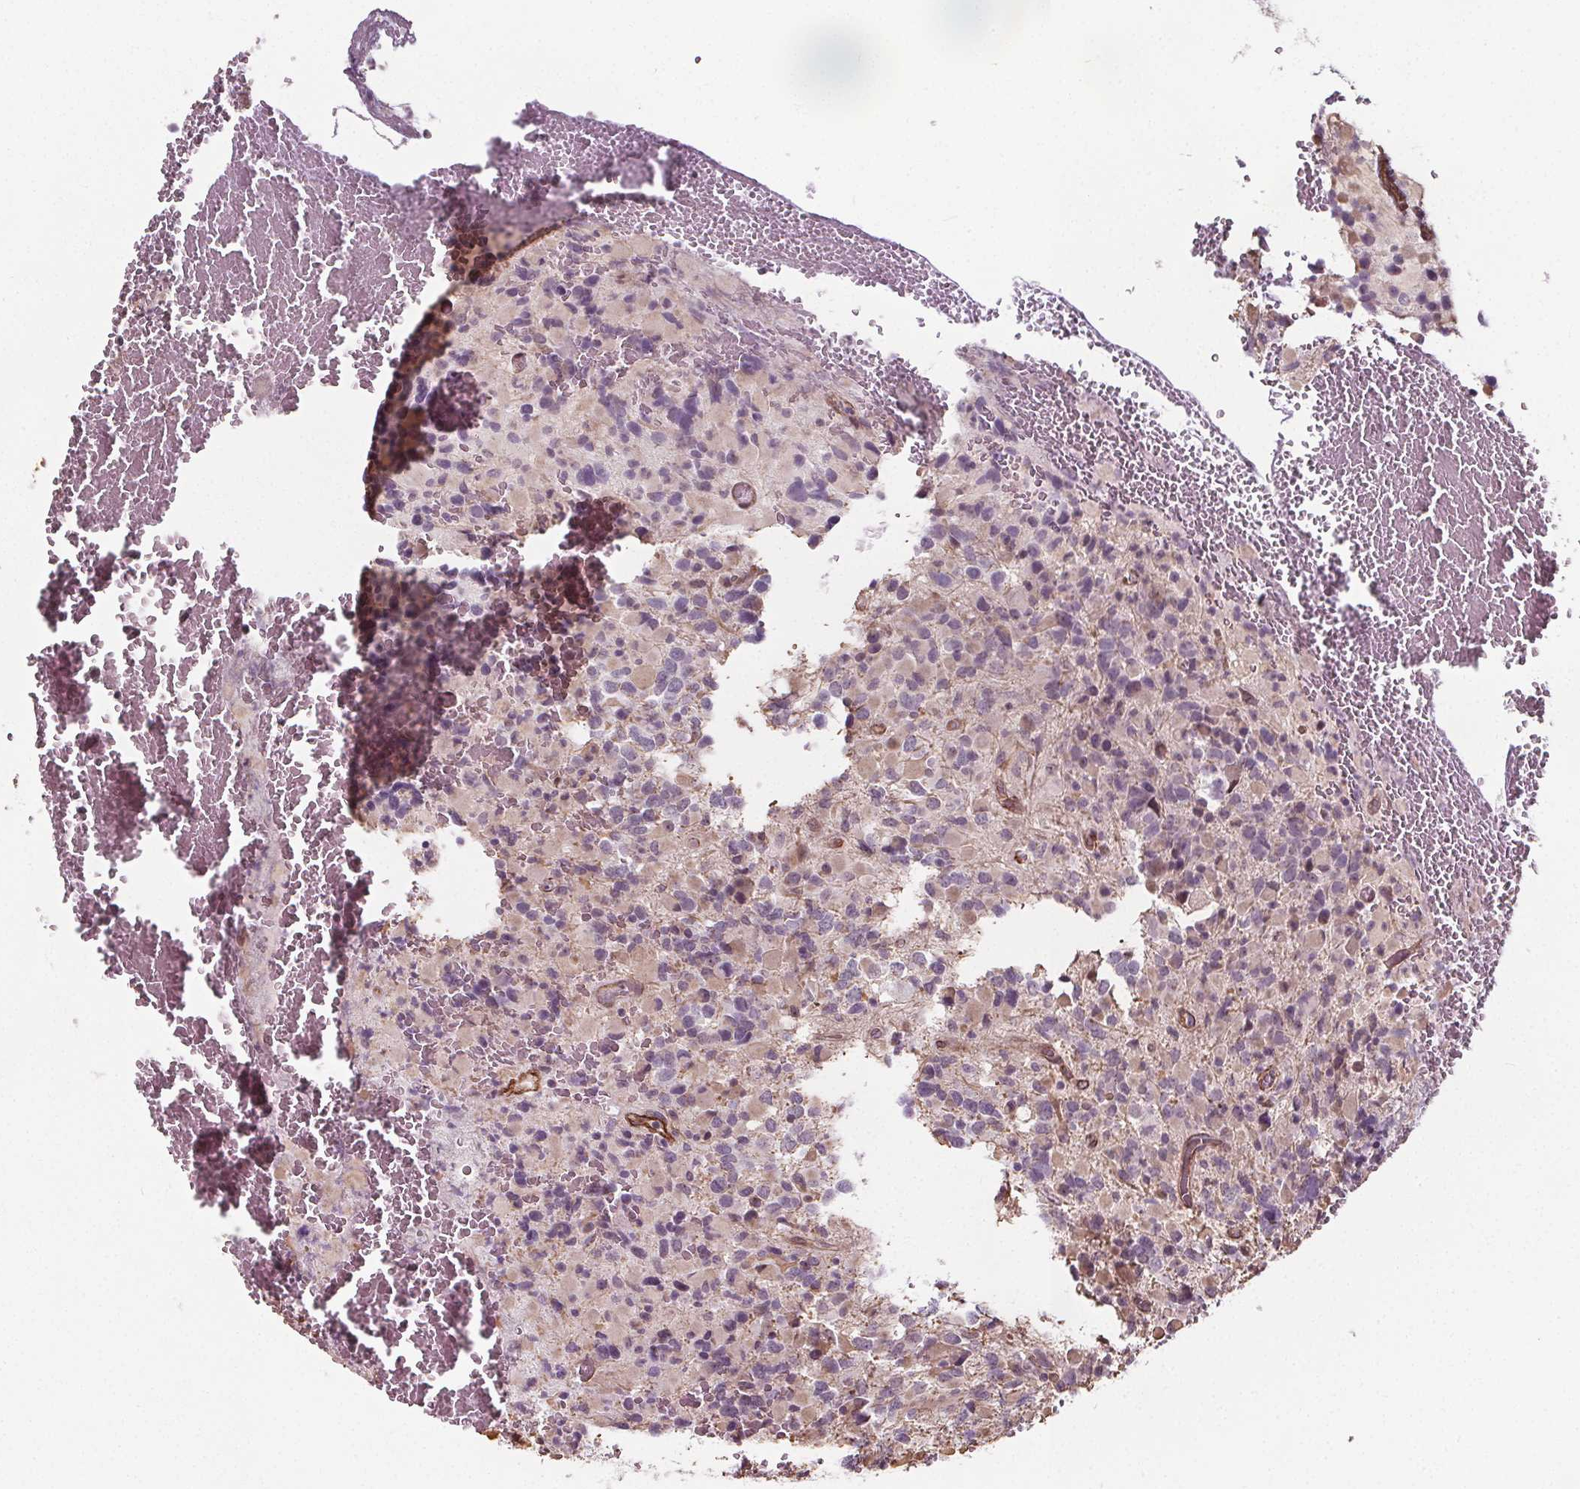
{"staining": {"intensity": "negative", "quantity": "none", "location": "none"}, "tissue": "glioma", "cell_type": "Tumor cells", "image_type": "cancer", "snomed": [{"axis": "morphology", "description": "Glioma, malignant, High grade"}, {"axis": "topography", "description": "Brain"}], "caption": "The histopathology image reveals no significant positivity in tumor cells of high-grade glioma (malignant).", "gene": "HAS1", "patient": {"sex": "female", "age": 40}}